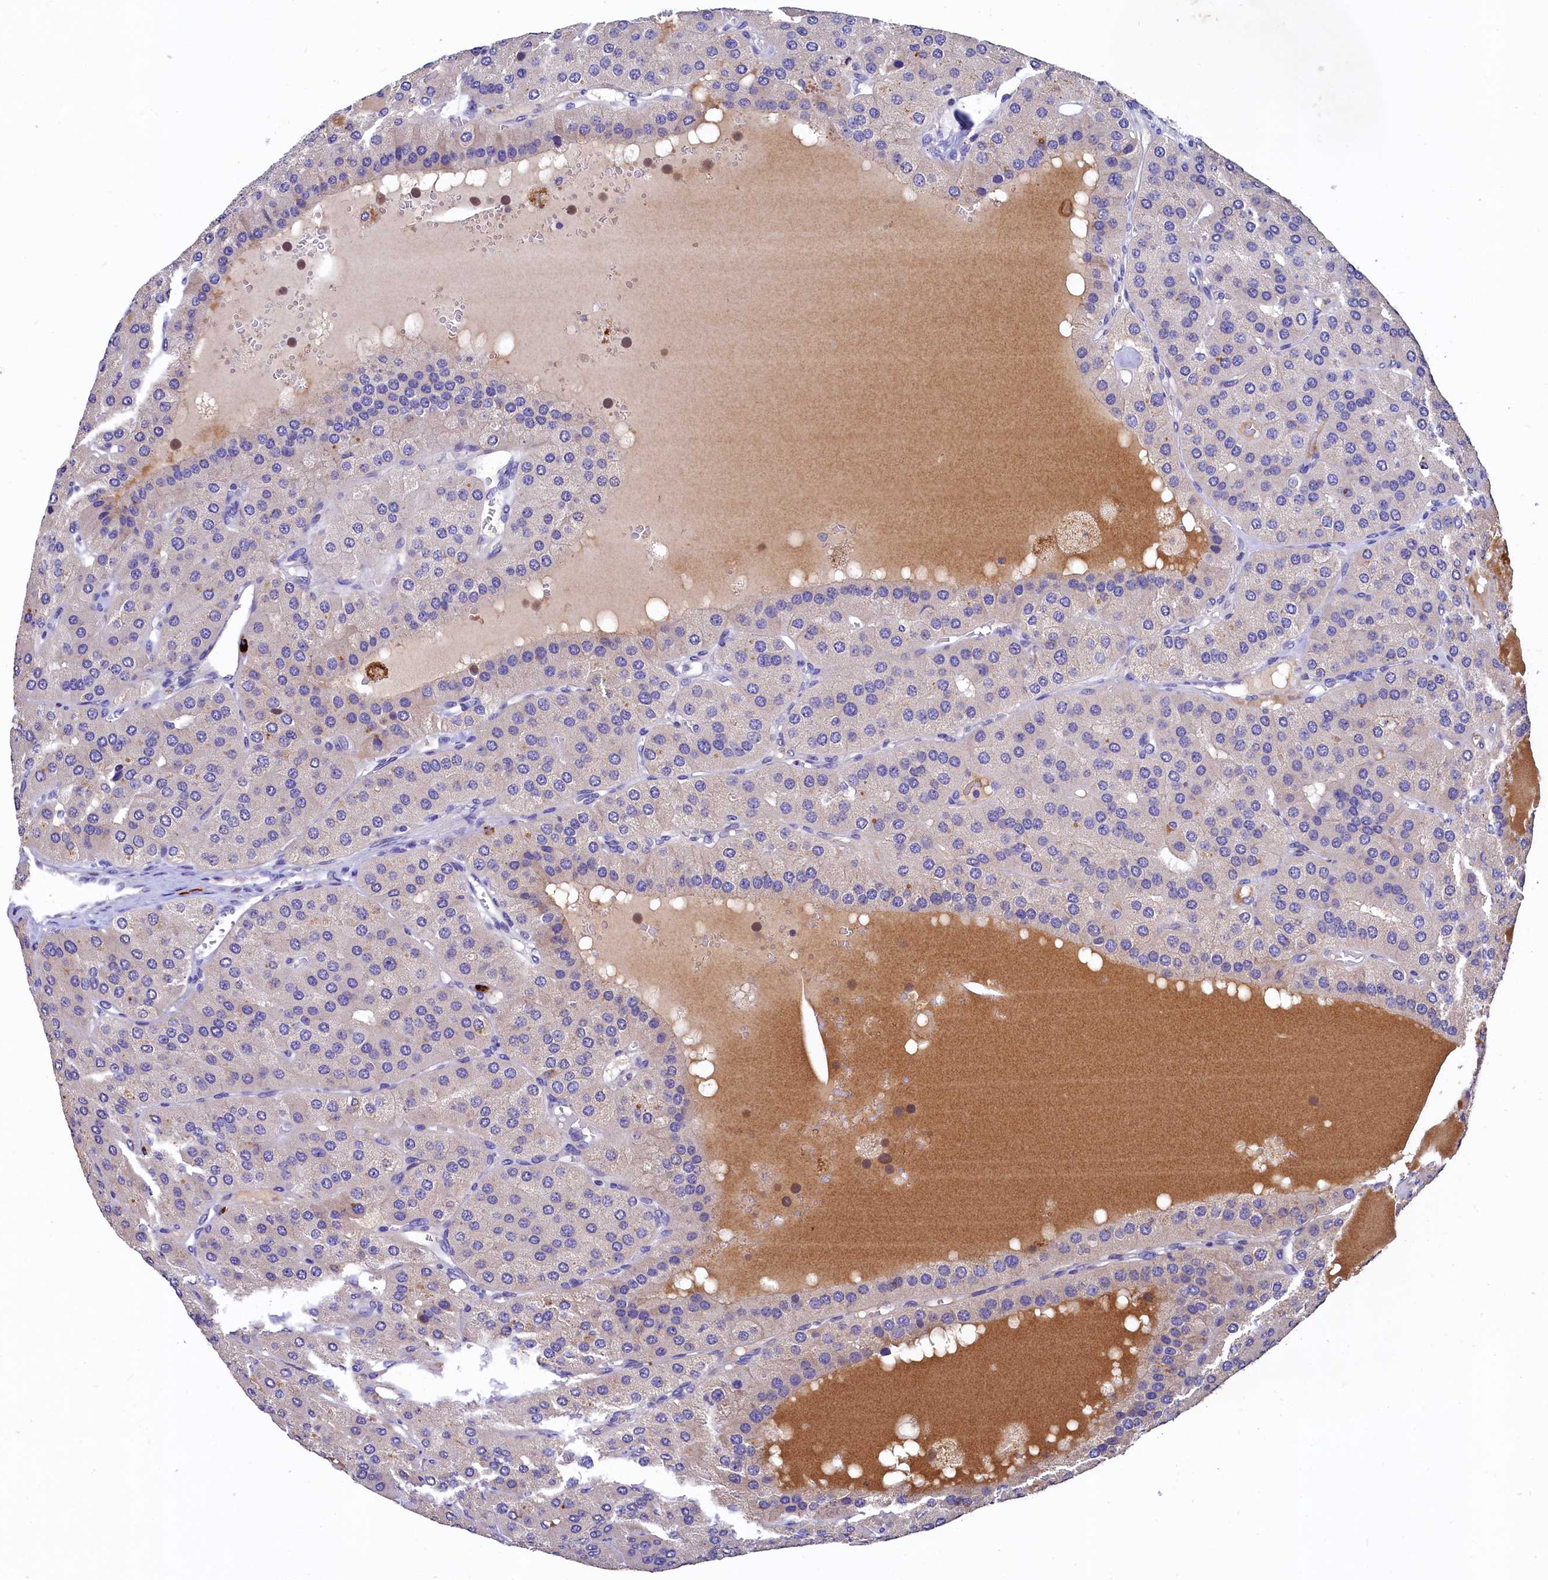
{"staining": {"intensity": "negative", "quantity": "none", "location": "none"}, "tissue": "parathyroid gland", "cell_type": "Glandular cells", "image_type": "normal", "snomed": [{"axis": "morphology", "description": "Normal tissue, NOS"}, {"axis": "morphology", "description": "Adenoma, NOS"}, {"axis": "topography", "description": "Parathyroid gland"}], "caption": "A photomicrograph of parathyroid gland stained for a protein demonstrates no brown staining in glandular cells.", "gene": "EPS8L2", "patient": {"sex": "female", "age": 86}}